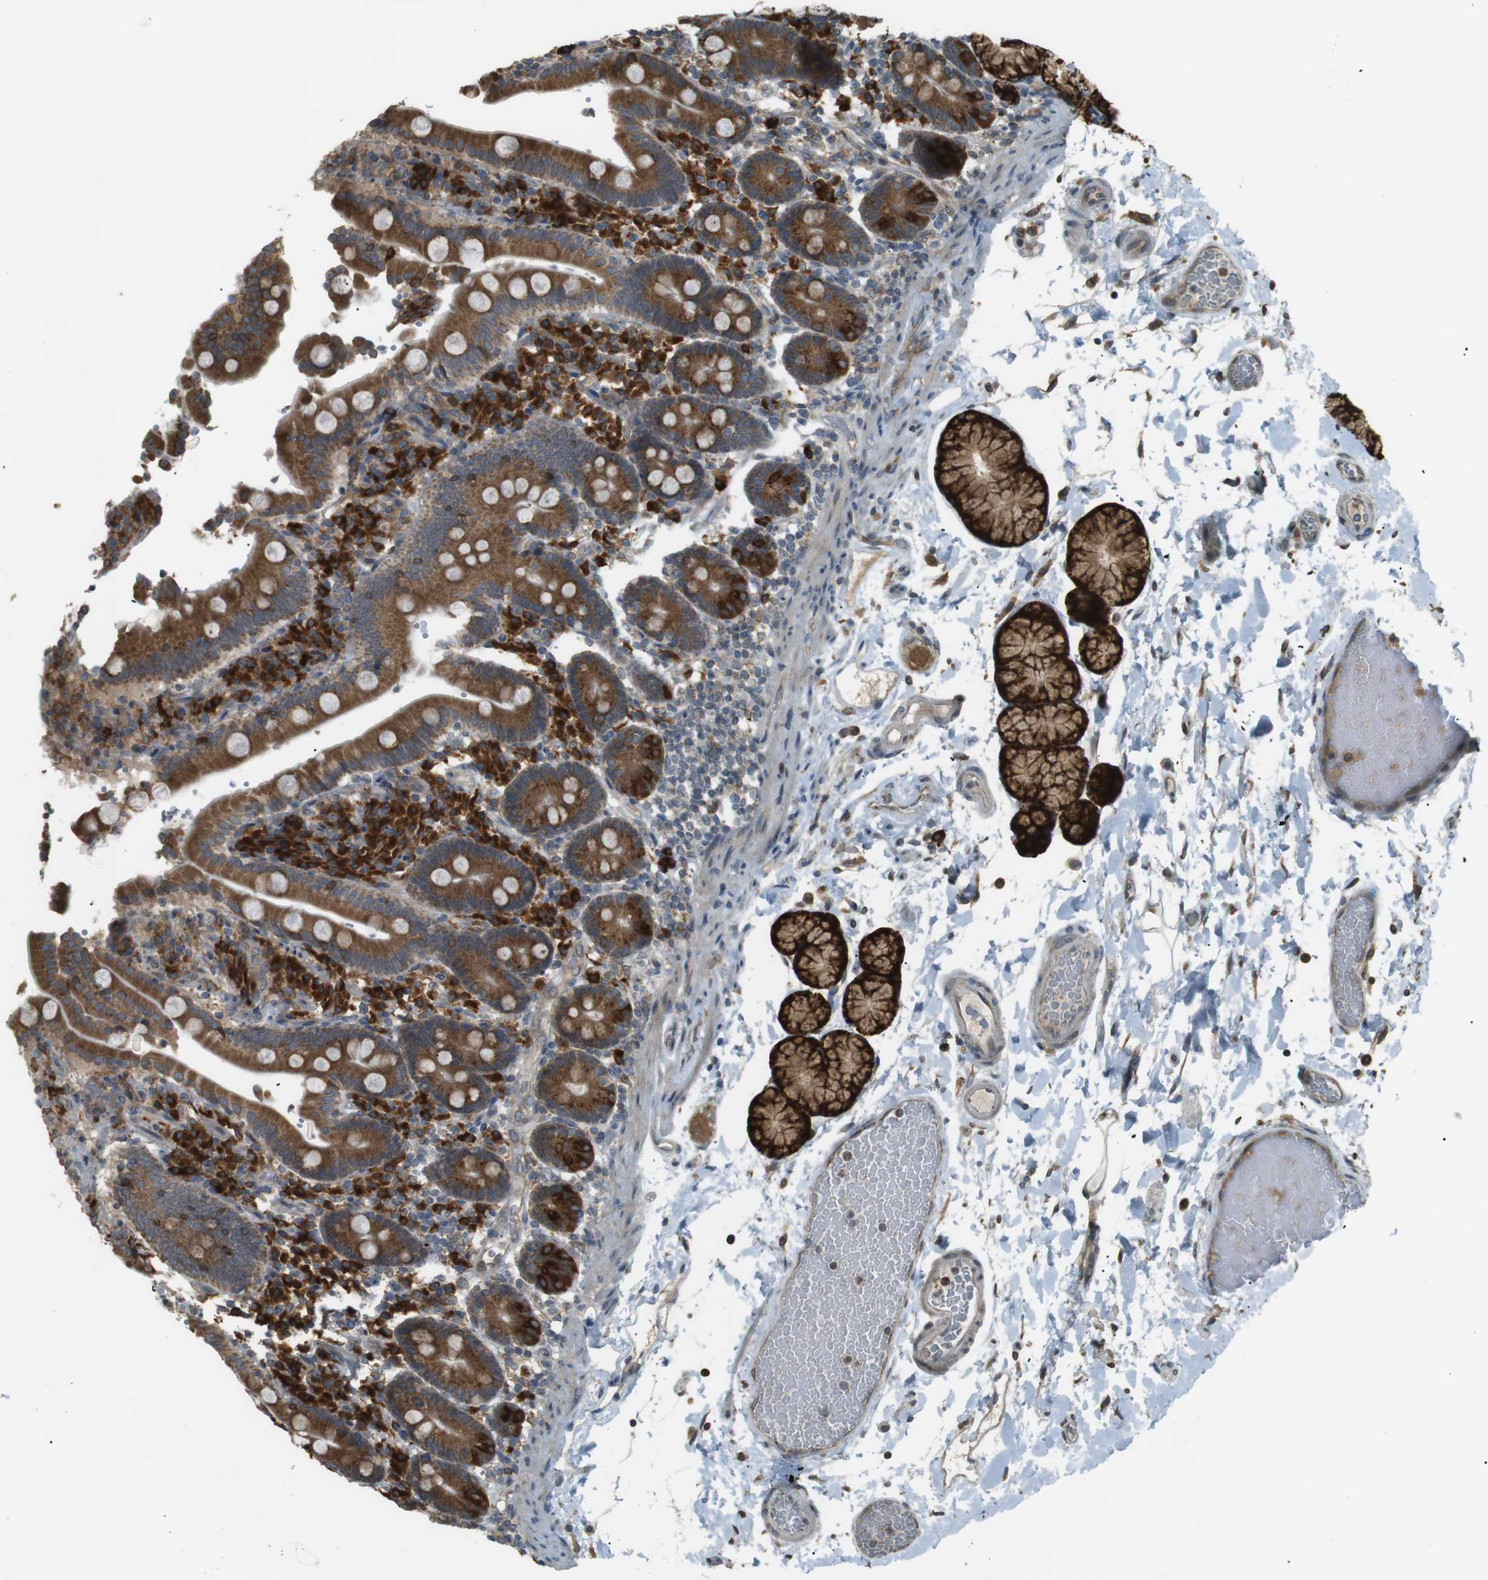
{"staining": {"intensity": "strong", "quantity": ">75%", "location": "cytoplasmic/membranous"}, "tissue": "duodenum", "cell_type": "Glandular cells", "image_type": "normal", "snomed": [{"axis": "morphology", "description": "Normal tissue, NOS"}, {"axis": "topography", "description": "Small intestine, NOS"}], "caption": "The histopathology image demonstrates a brown stain indicating the presence of a protein in the cytoplasmic/membranous of glandular cells in duodenum.", "gene": "TMED4", "patient": {"sex": "female", "age": 71}}